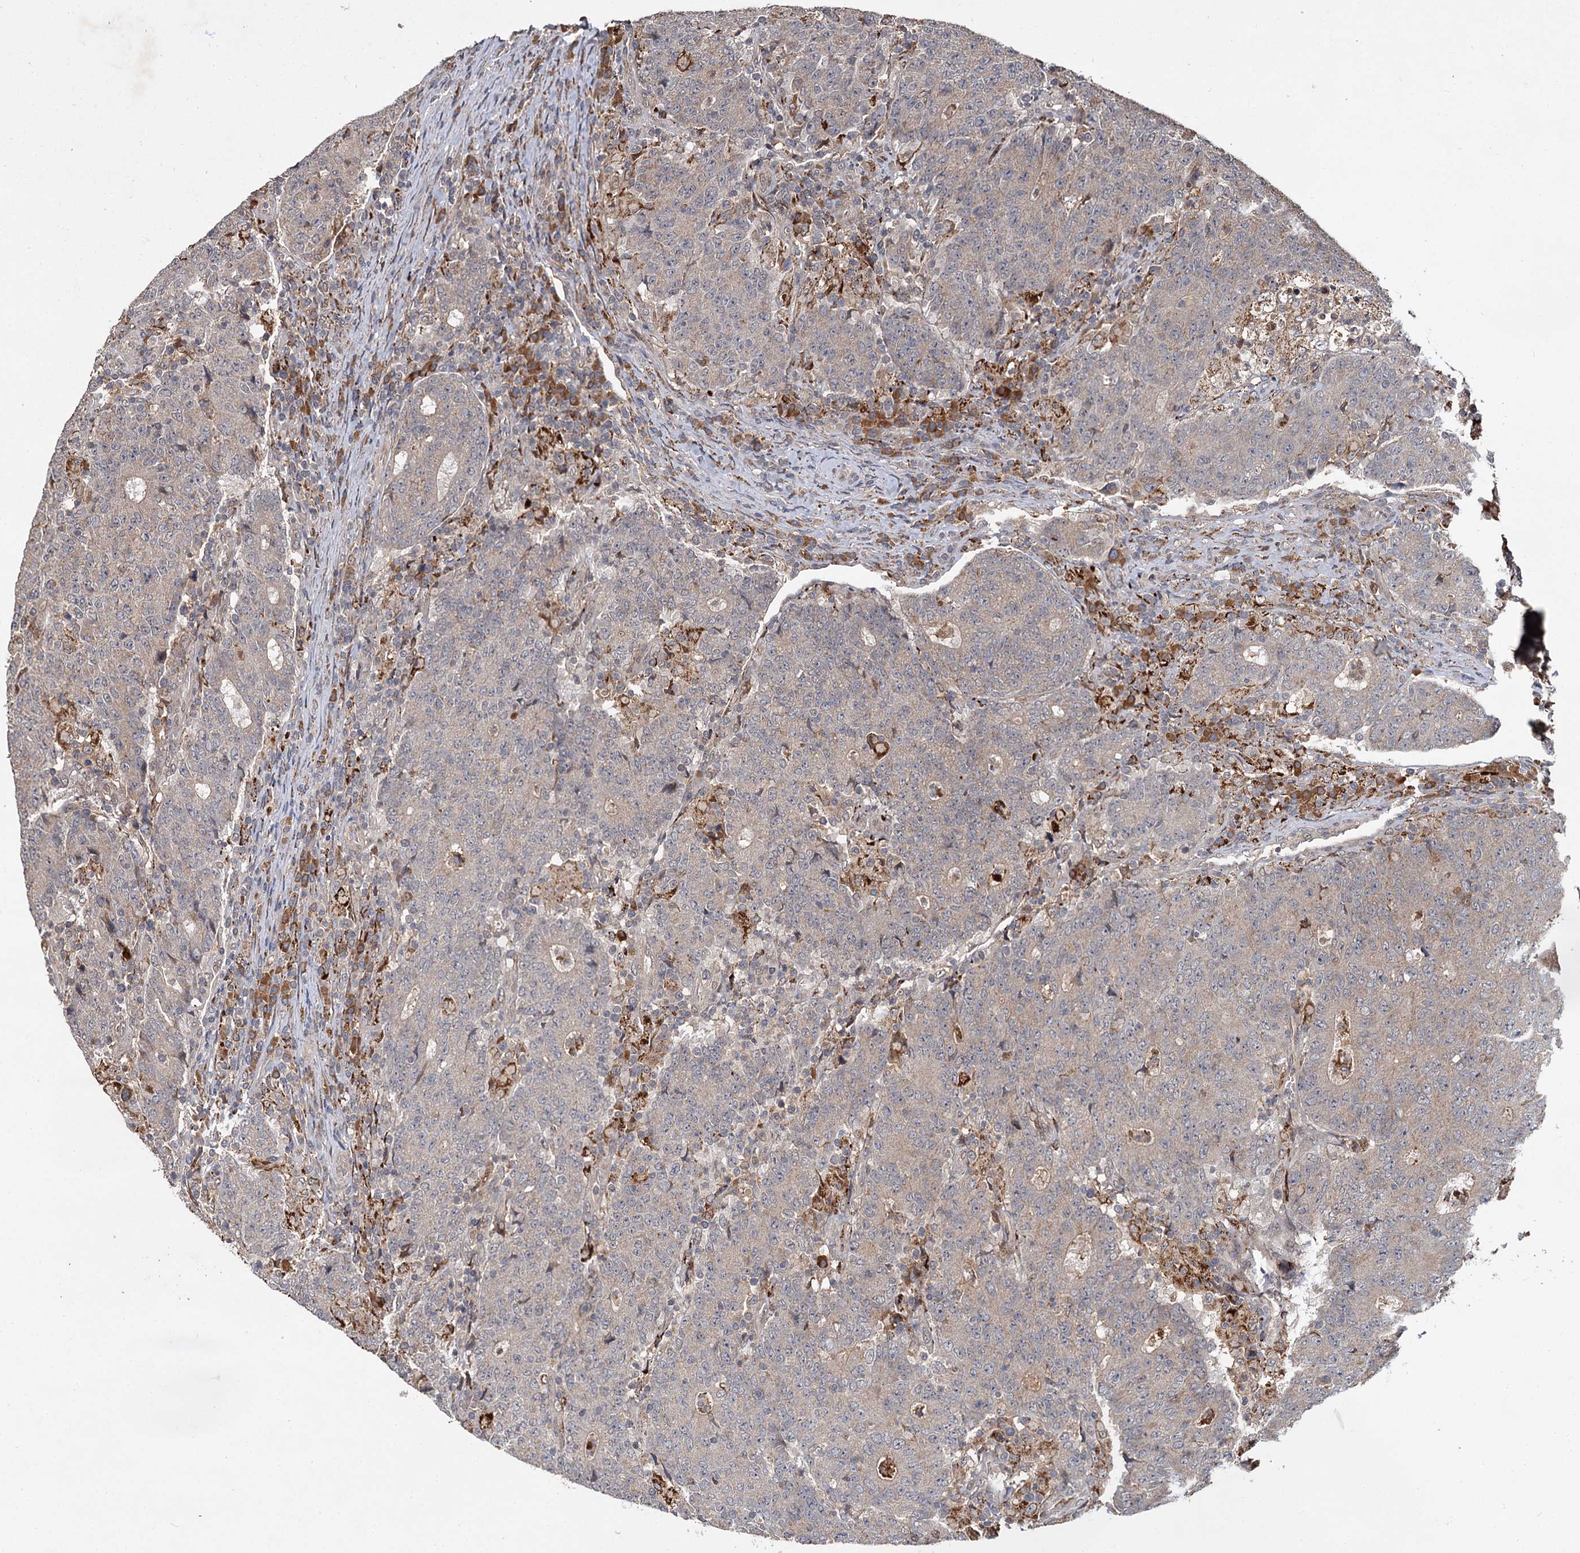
{"staining": {"intensity": "negative", "quantity": "none", "location": "none"}, "tissue": "colorectal cancer", "cell_type": "Tumor cells", "image_type": "cancer", "snomed": [{"axis": "morphology", "description": "Adenocarcinoma, NOS"}, {"axis": "topography", "description": "Colon"}], "caption": "Micrograph shows no protein expression in tumor cells of colorectal adenocarcinoma tissue.", "gene": "MBD6", "patient": {"sex": "female", "age": 75}}